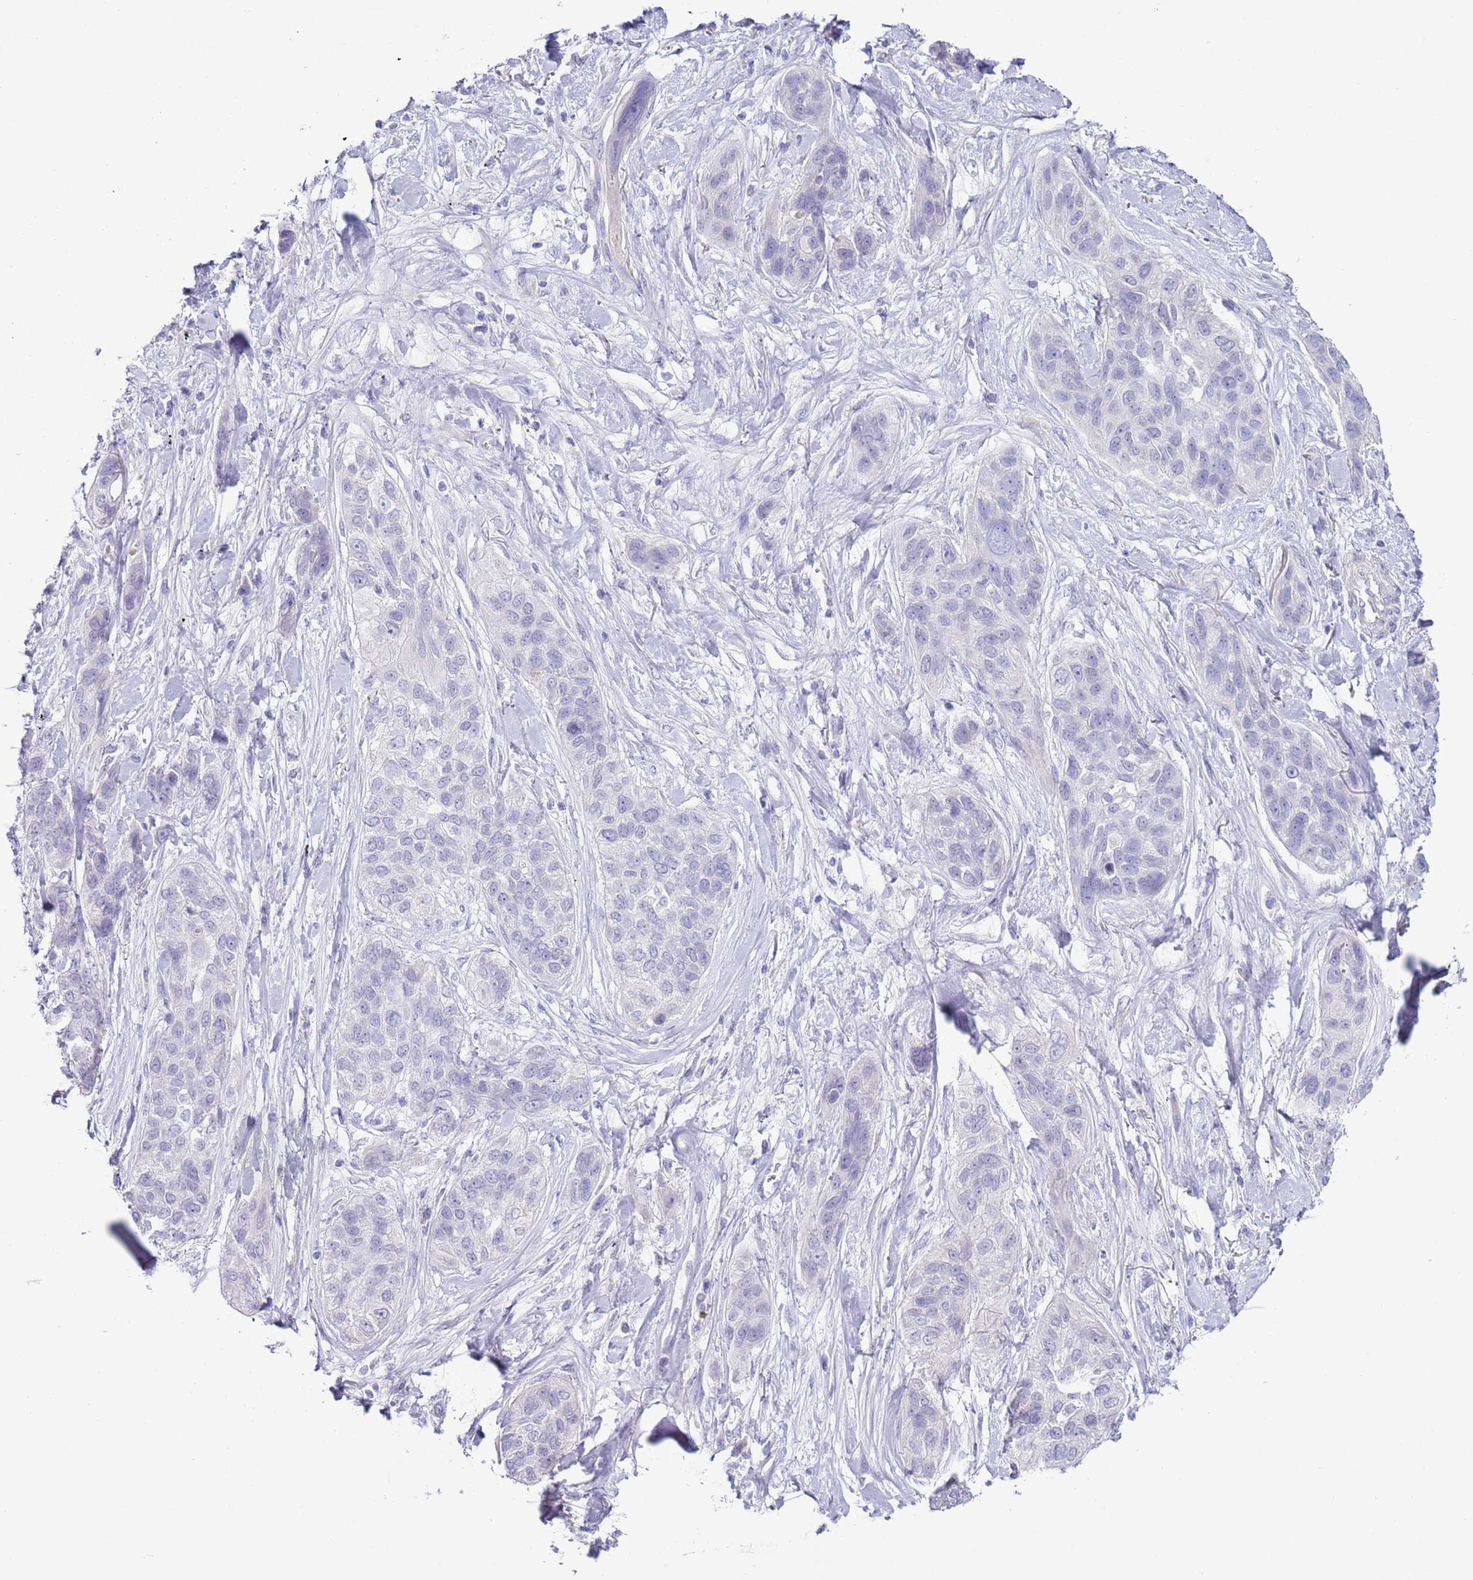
{"staining": {"intensity": "negative", "quantity": "none", "location": "none"}, "tissue": "lung cancer", "cell_type": "Tumor cells", "image_type": "cancer", "snomed": [{"axis": "morphology", "description": "Squamous cell carcinoma, NOS"}, {"axis": "topography", "description": "Lung"}], "caption": "Tumor cells show no significant staining in lung cancer (squamous cell carcinoma). (Stains: DAB (3,3'-diaminobenzidine) immunohistochemistry (IHC) with hematoxylin counter stain, Microscopy: brightfield microscopy at high magnification).", "gene": "NPAP1", "patient": {"sex": "female", "age": 70}}